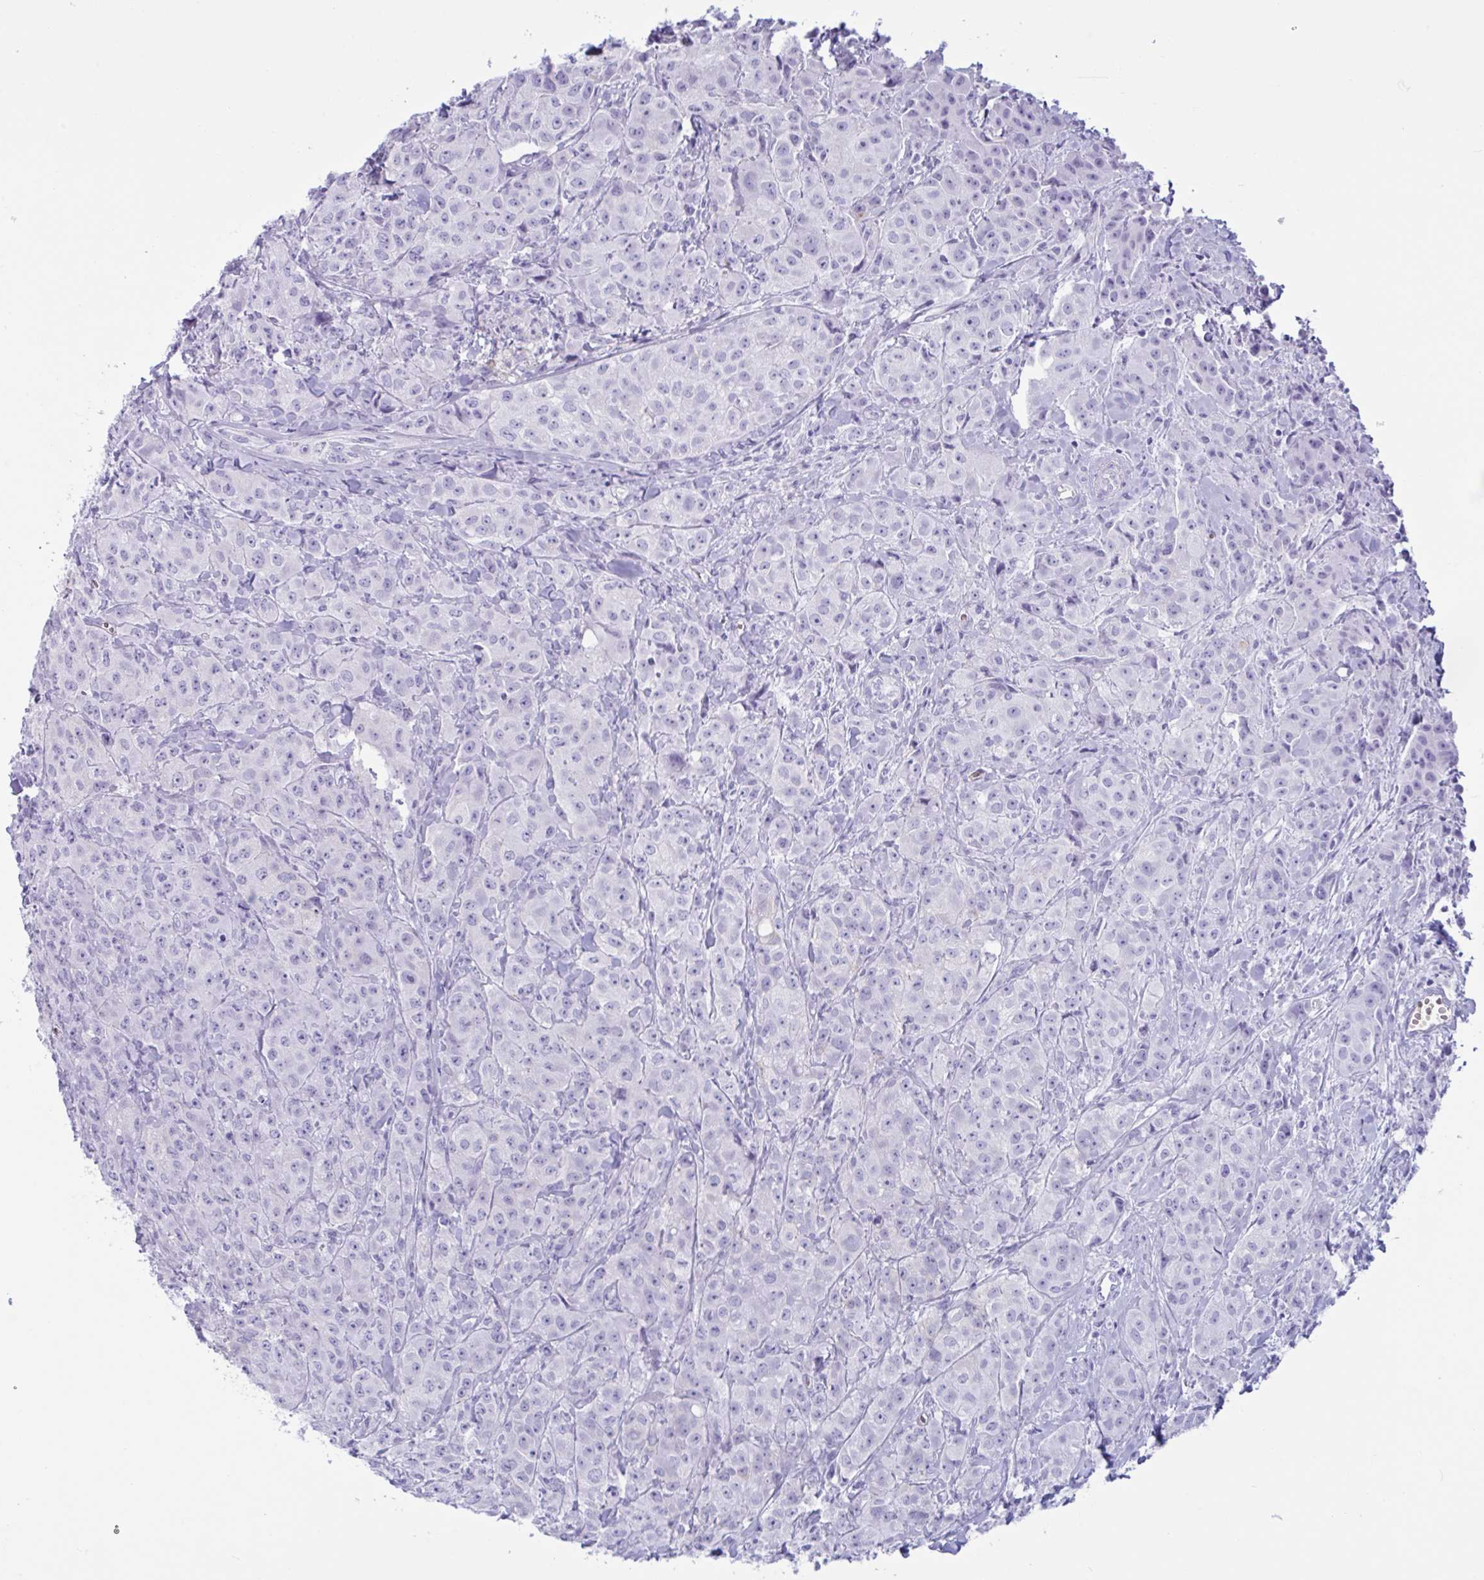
{"staining": {"intensity": "negative", "quantity": "none", "location": "none"}, "tissue": "breast cancer", "cell_type": "Tumor cells", "image_type": "cancer", "snomed": [{"axis": "morphology", "description": "Normal tissue, NOS"}, {"axis": "morphology", "description": "Duct carcinoma"}, {"axis": "topography", "description": "Breast"}], "caption": "This is an immunohistochemistry micrograph of breast cancer (infiltrating ductal carcinoma). There is no positivity in tumor cells.", "gene": "SLC2A1", "patient": {"sex": "female", "age": 43}}